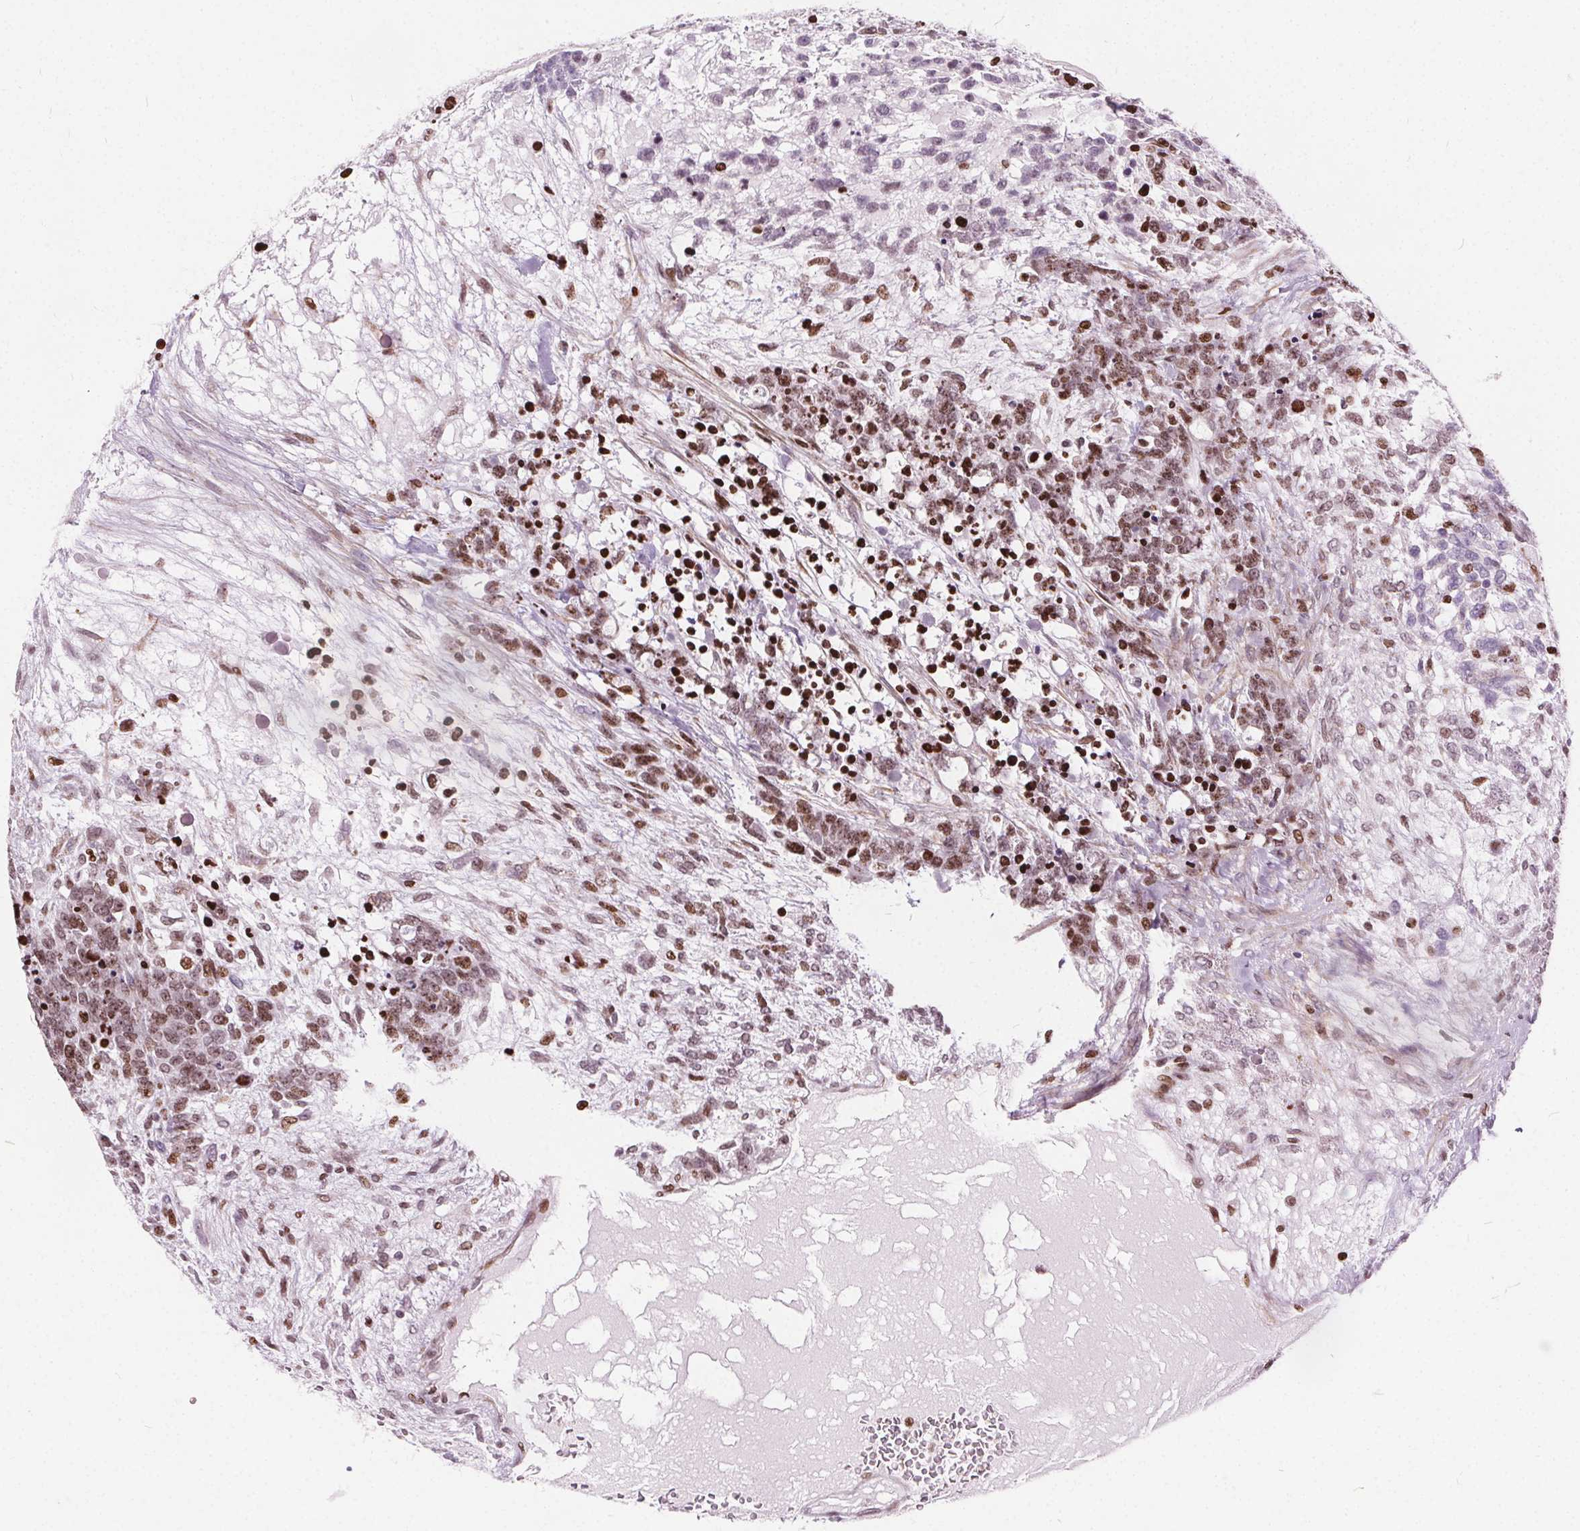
{"staining": {"intensity": "moderate", "quantity": "25%-75%", "location": "nuclear"}, "tissue": "testis cancer", "cell_type": "Tumor cells", "image_type": "cancer", "snomed": [{"axis": "morphology", "description": "Carcinoma, Embryonal, NOS"}, {"axis": "topography", "description": "Testis"}], "caption": "Immunohistochemical staining of embryonal carcinoma (testis) shows medium levels of moderate nuclear positivity in about 25%-75% of tumor cells.", "gene": "ISLR2", "patient": {"sex": "male", "age": 23}}